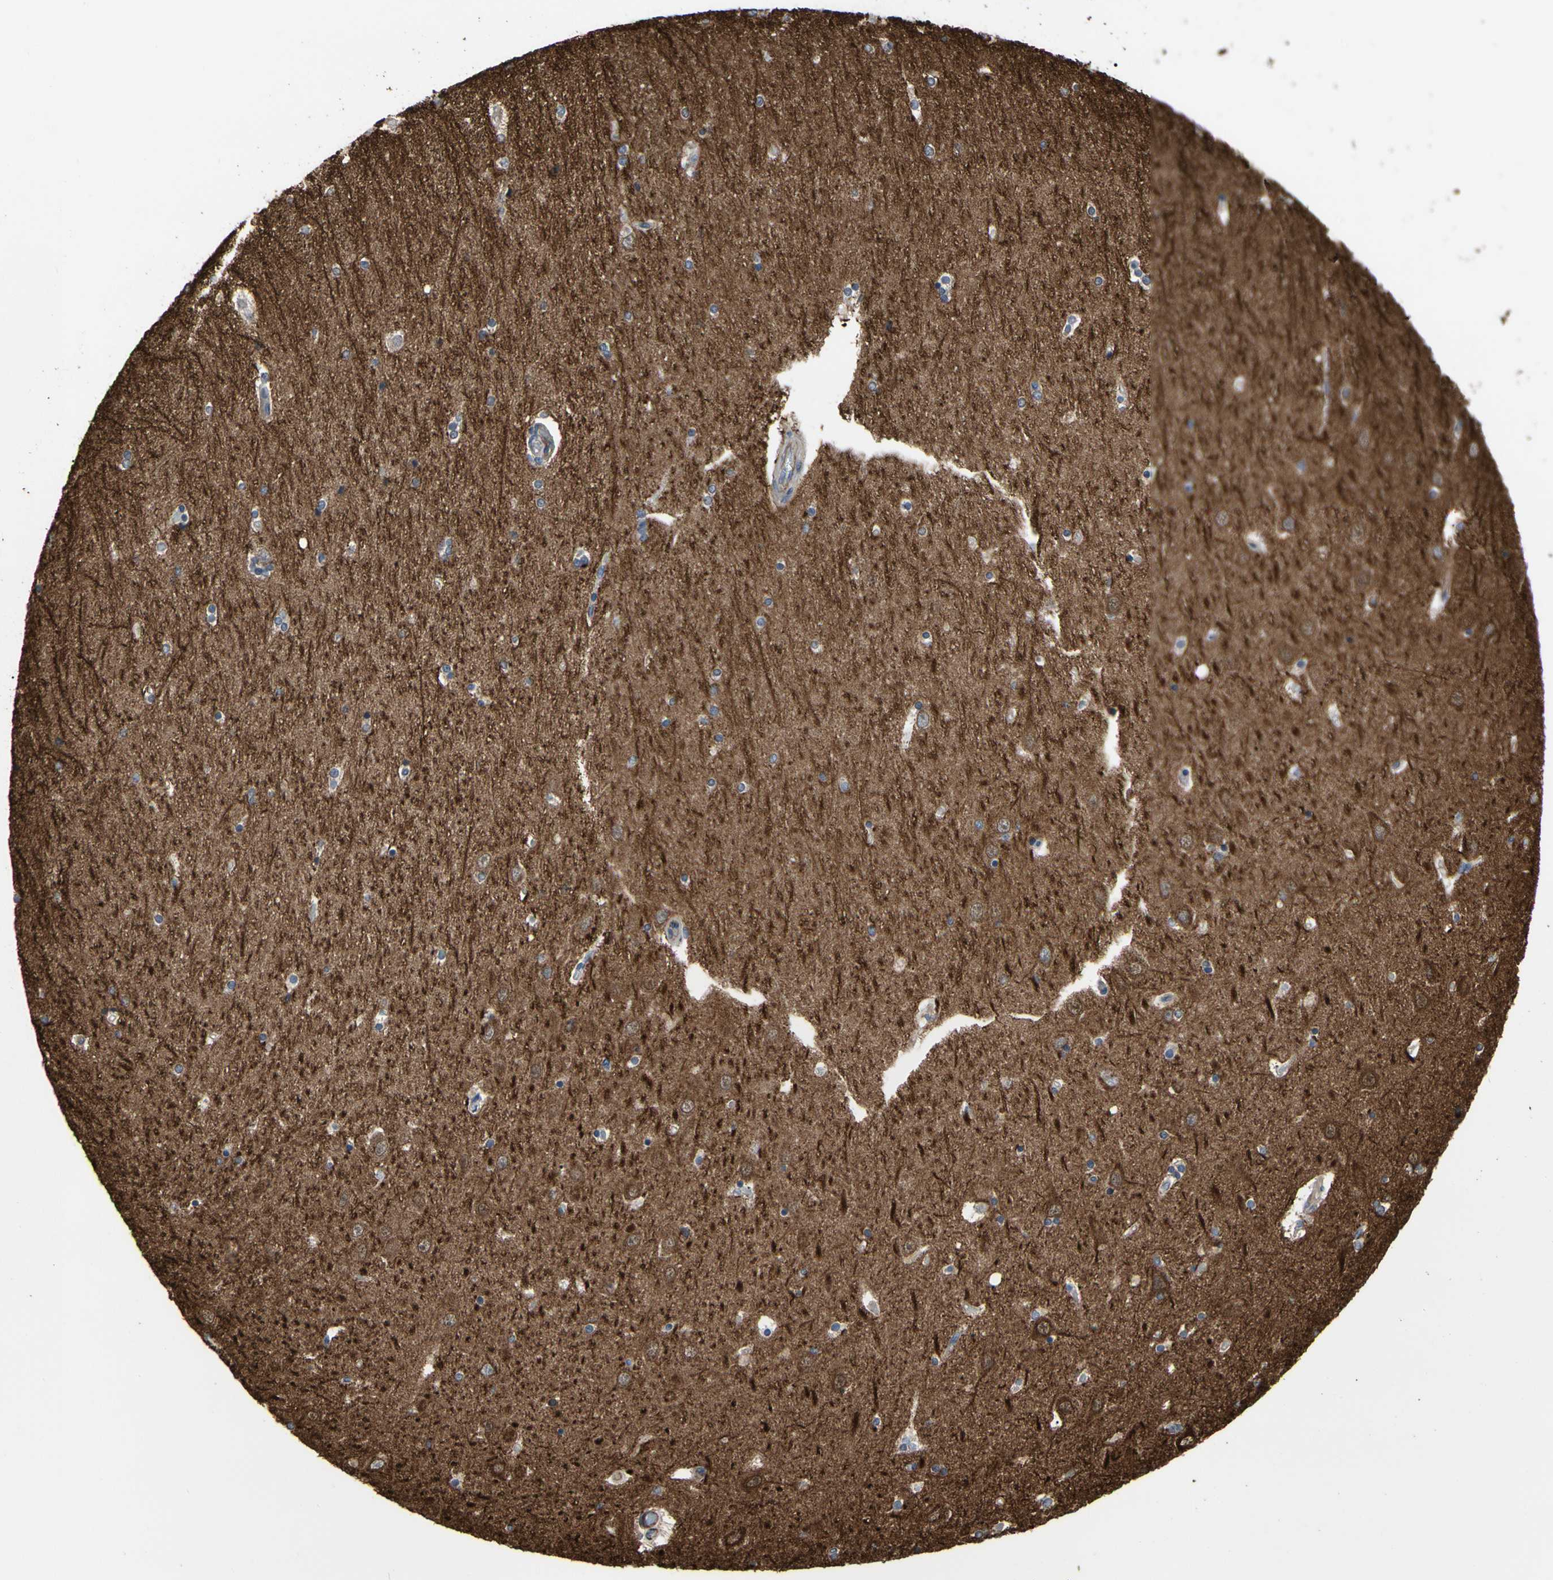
{"staining": {"intensity": "negative", "quantity": "none", "location": "none"}, "tissue": "hippocampus", "cell_type": "Glial cells", "image_type": "normal", "snomed": [{"axis": "morphology", "description": "Normal tissue, NOS"}, {"axis": "topography", "description": "Hippocampus"}], "caption": "IHC image of benign human hippocampus stained for a protein (brown), which reveals no staining in glial cells. (DAB IHC with hematoxylin counter stain).", "gene": "TUBA1A", "patient": {"sex": "female", "age": 54}}